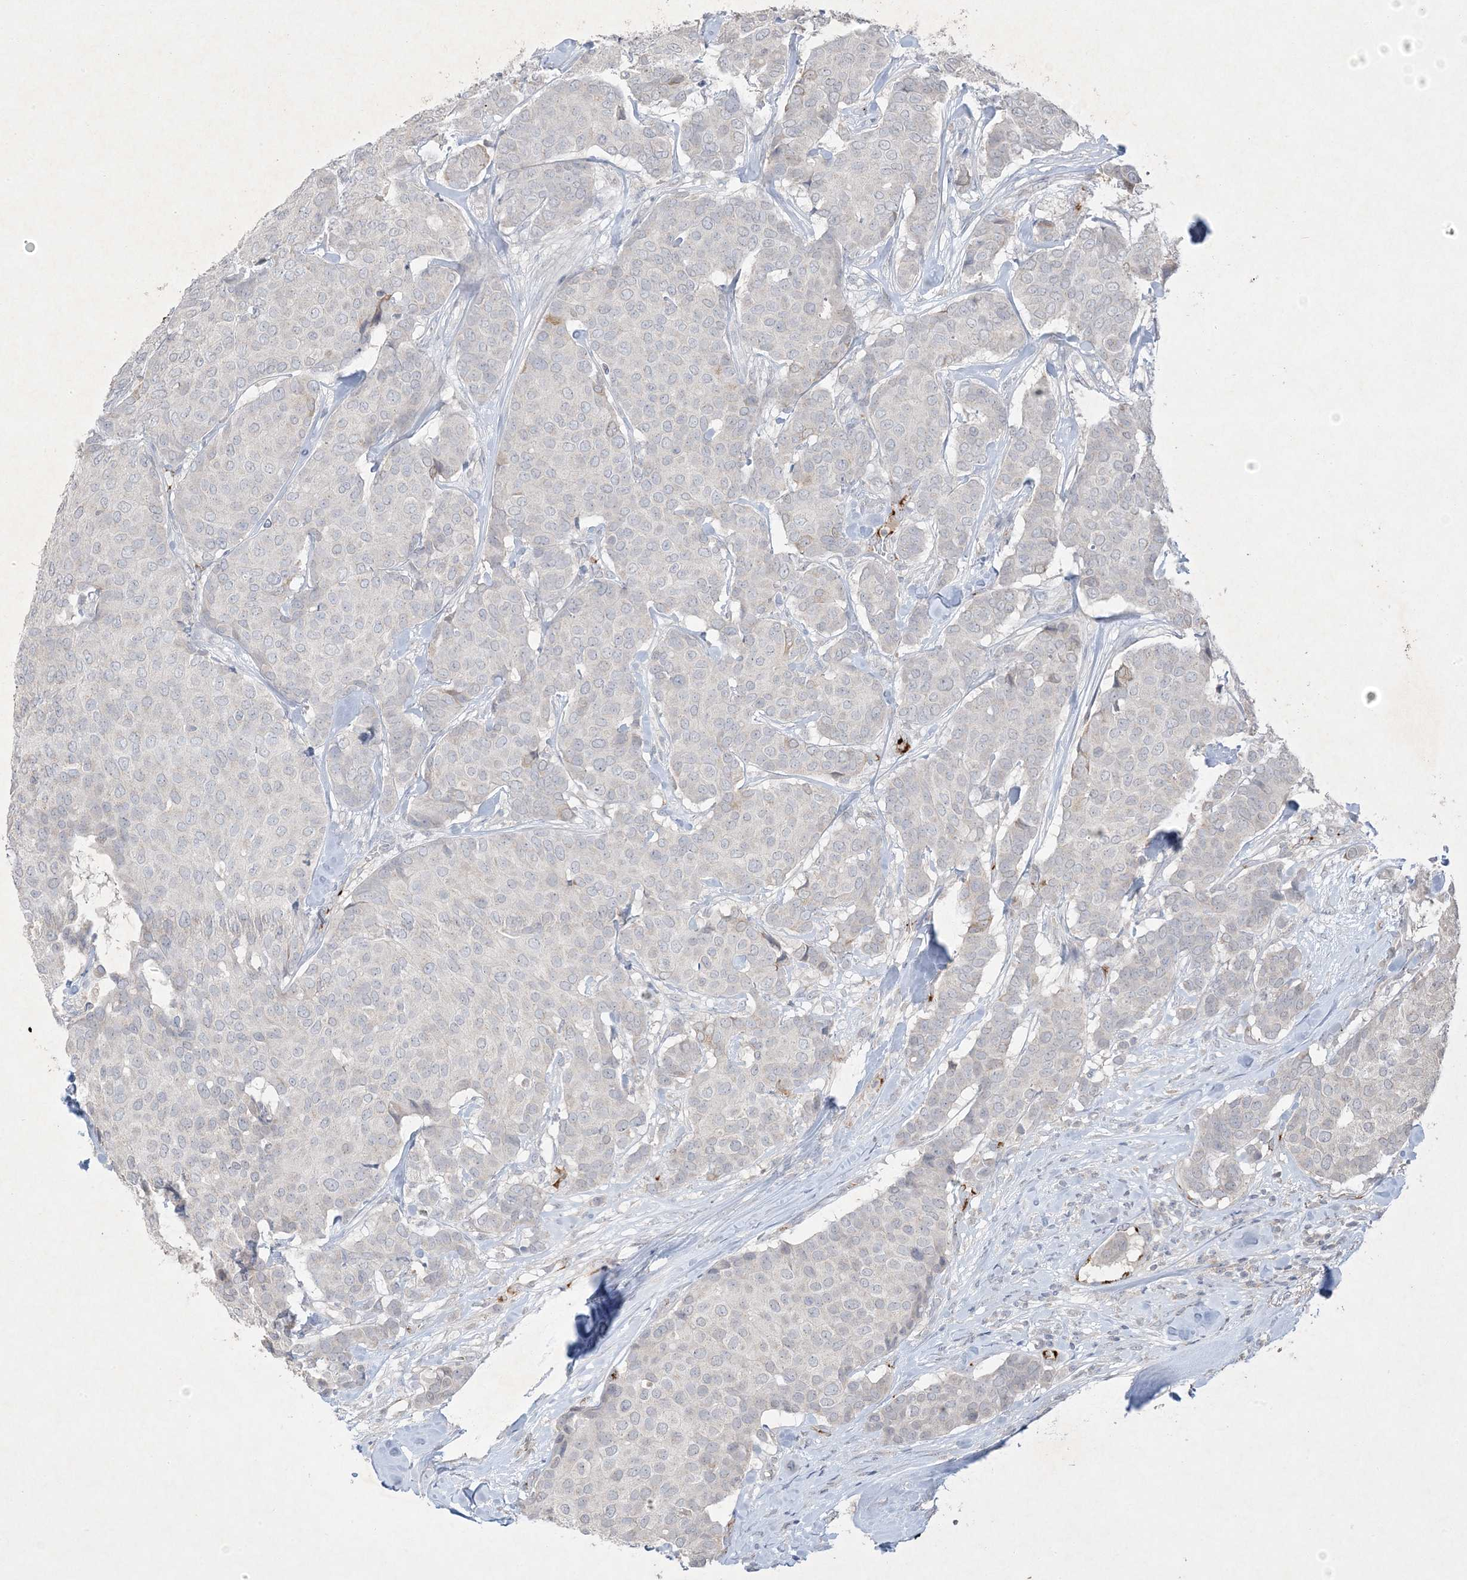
{"staining": {"intensity": "negative", "quantity": "none", "location": "none"}, "tissue": "breast cancer", "cell_type": "Tumor cells", "image_type": "cancer", "snomed": [{"axis": "morphology", "description": "Duct carcinoma"}, {"axis": "topography", "description": "Breast"}], "caption": "Human intraductal carcinoma (breast) stained for a protein using IHC displays no staining in tumor cells.", "gene": "PRSS36", "patient": {"sex": "female", "age": 75}}